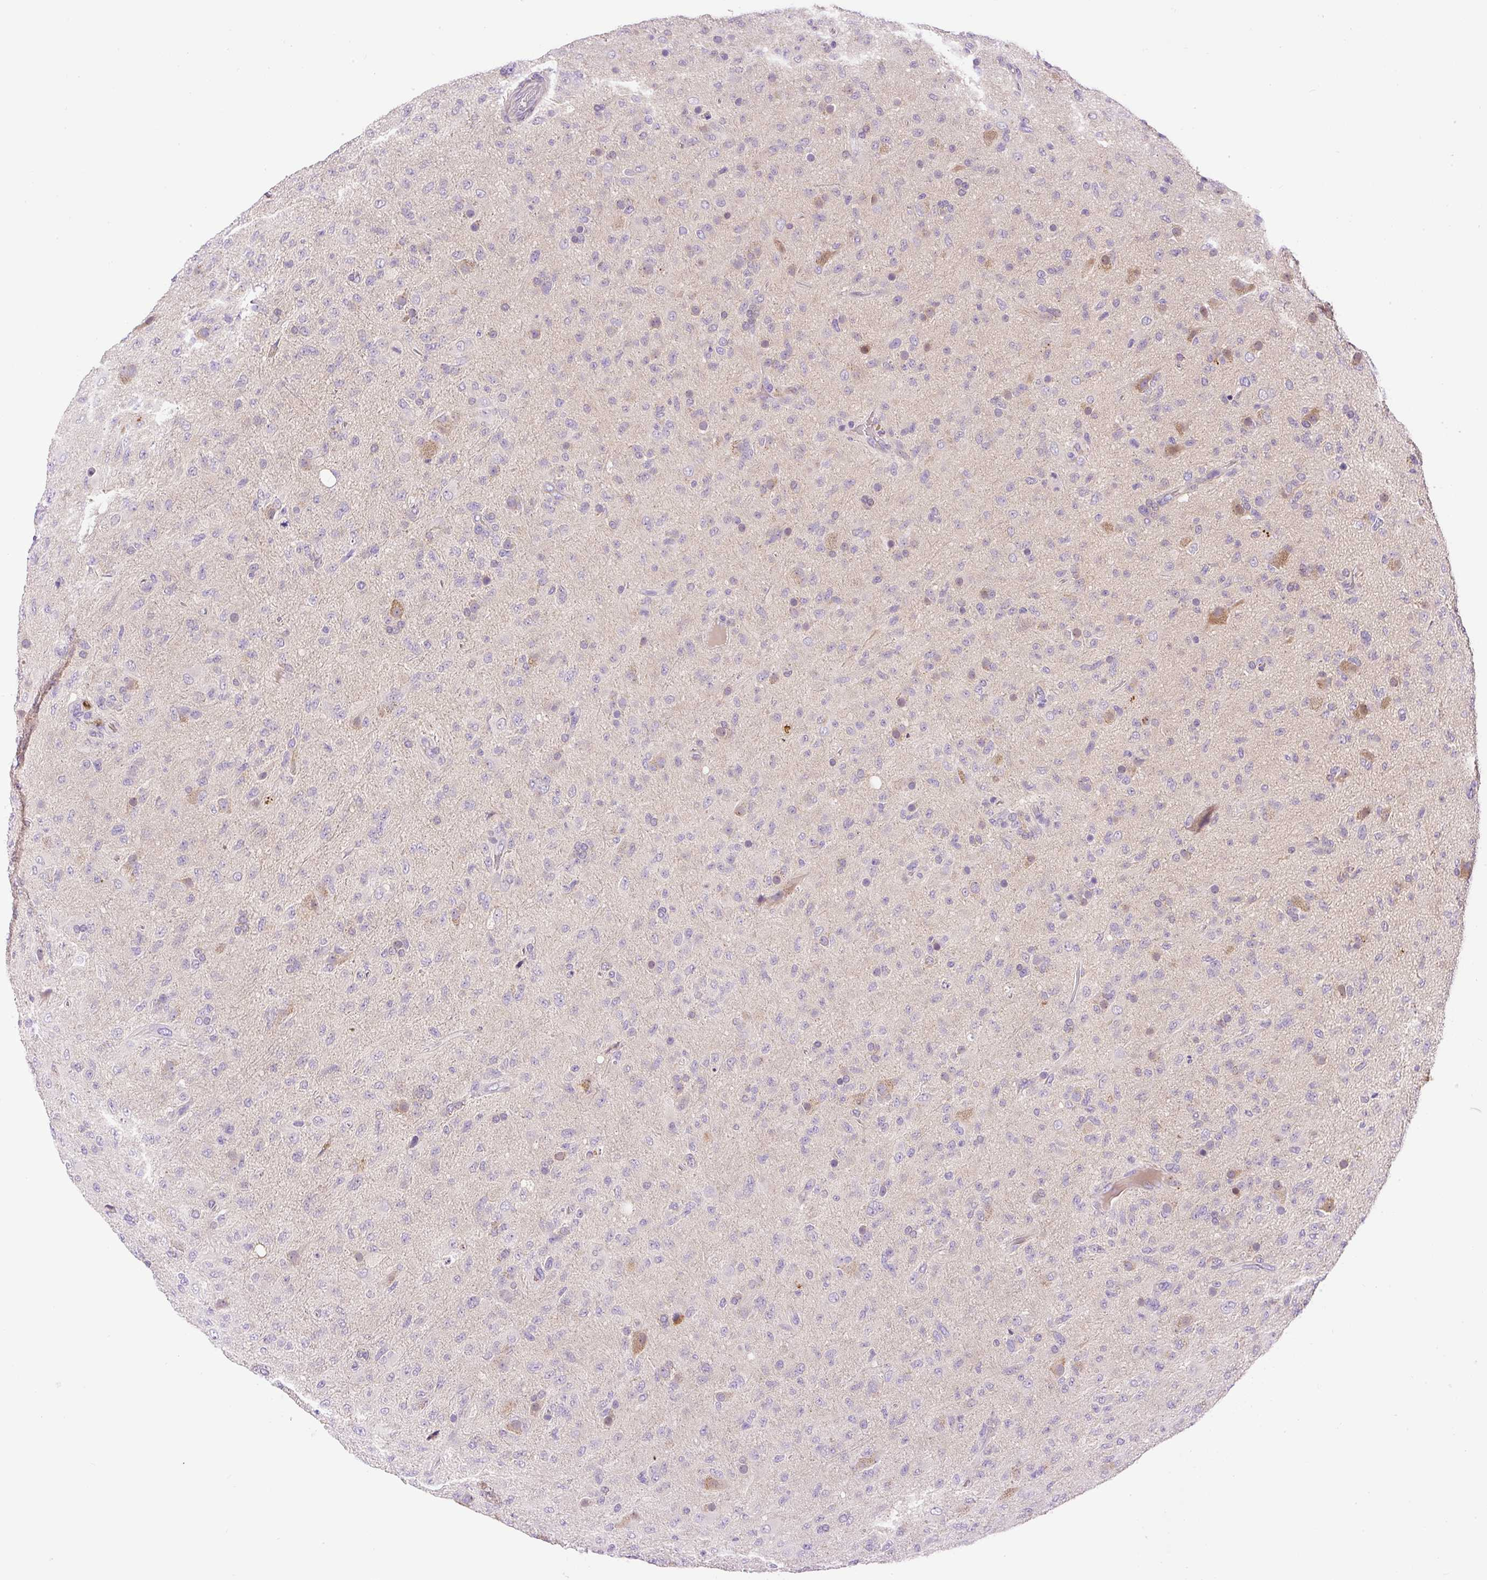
{"staining": {"intensity": "negative", "quantity": "none", "location": "none"}, "tissue": "glioma", "cell_type": "Tumor cells", "image_type": "cancer", "snomed": [{"axis": "morphology", "description": "Glioma, malignant, Low grade"}, {"axis": "topography", "description": "Brain"}], "caption": "DAB (3,3'-diaminobenzidine) immunohistochemical staining of human malignant low-grade glioma exhibits no significant expression in tumor cells.", "gene": "LHFPL5", "patient": {"sex": "male", "age": 65}}